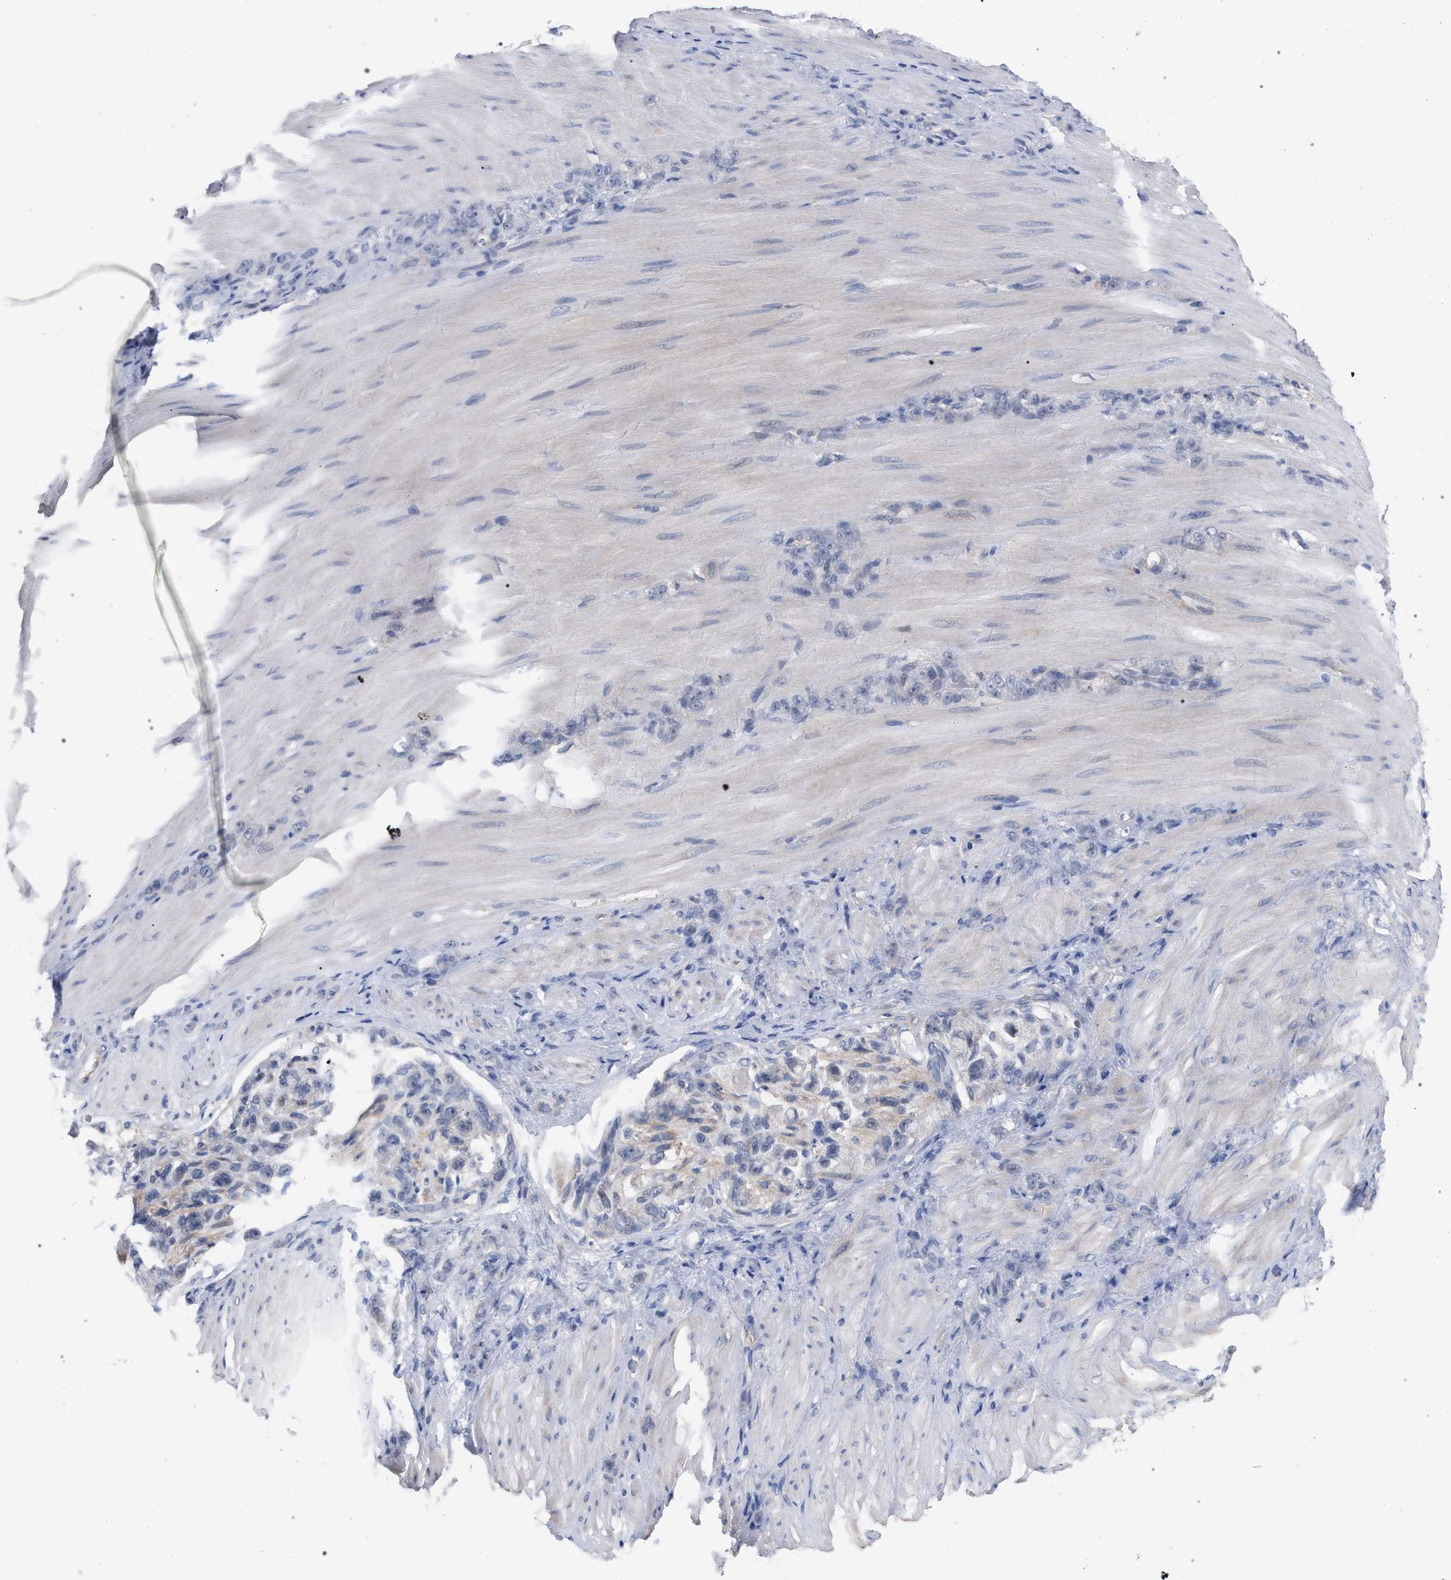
{"staining": {"intensity": "weak", "quantity": "<25%", "location": "cytoplasmic/membranous"}, "tissue": "stomach cancer", "cell_type": "Tumor cells", "image_type": "cancer", "snomed": [{"axis": "morphology", "description": "Normal tissue, NOS"}, {"axis": "morphology", "description": "Adenocarcinoma, NOS"}, {"axis": "topography", "description": "Stomach"}], "caption": "There is no significant positivity in tumor cells of stomach cancer.", "gene": "FHOD3", "patient": {"sex": "male", "age": 82}}